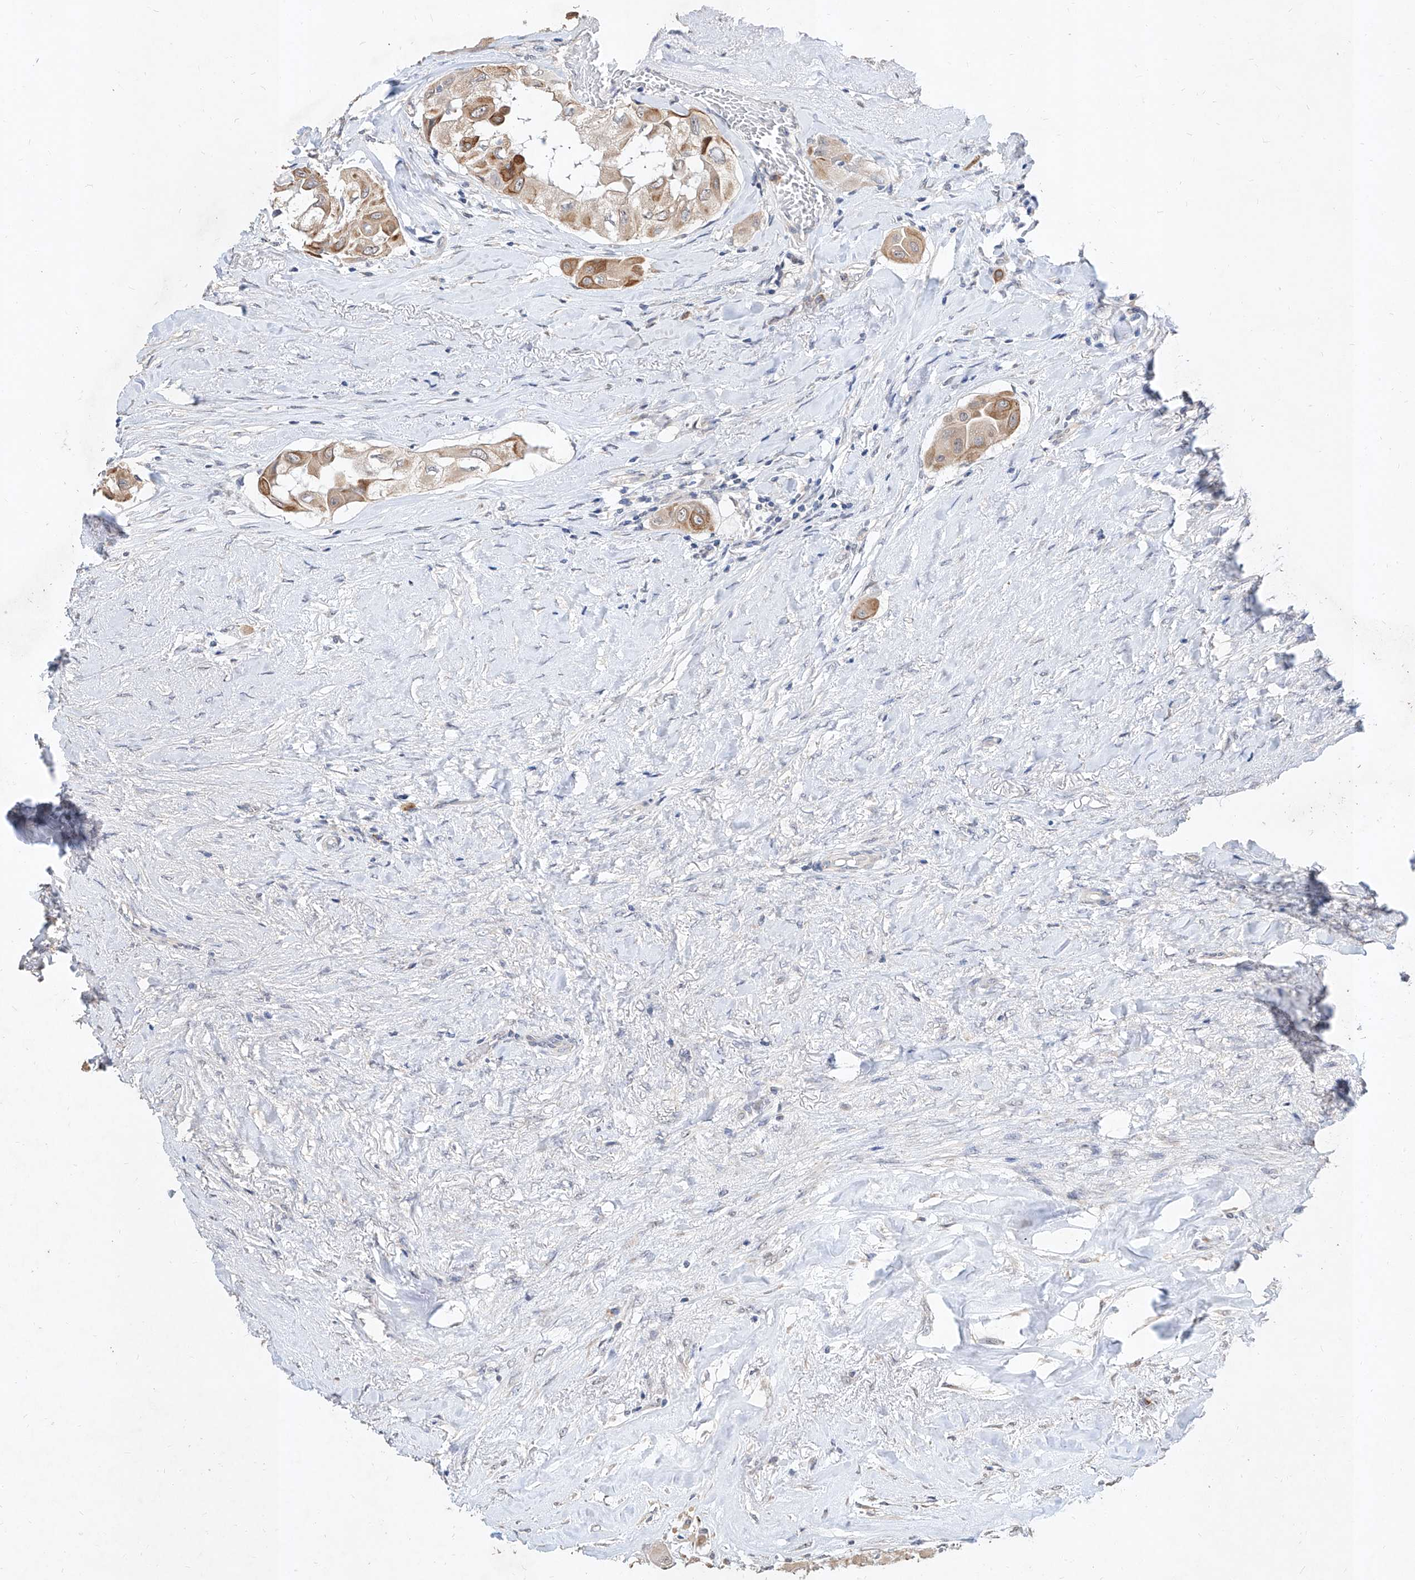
{"staining": {"intensity": "moderate", "quantity": ">75%", "location": "cytoplasmic/membranous"}, "tissue": "thyroid cancer", "cell_type": "Tumor cells", "image_type": "cancer", "snomed": [{"axis": "morphology", "description": "Papillary adenocarcinoma, NOS"}, {"axis": "topography", "description": "Thyroid gland"}], "caption": "Brown immunohistochemical staining in human thyroid cancer (papillary adenocarcinoma) demonstrates moderate cytoplasmic/membranous staining in about >75% of tumor cells.", "gene": "MFSD4B", "patient": {"sex": "female", "age": 59}}